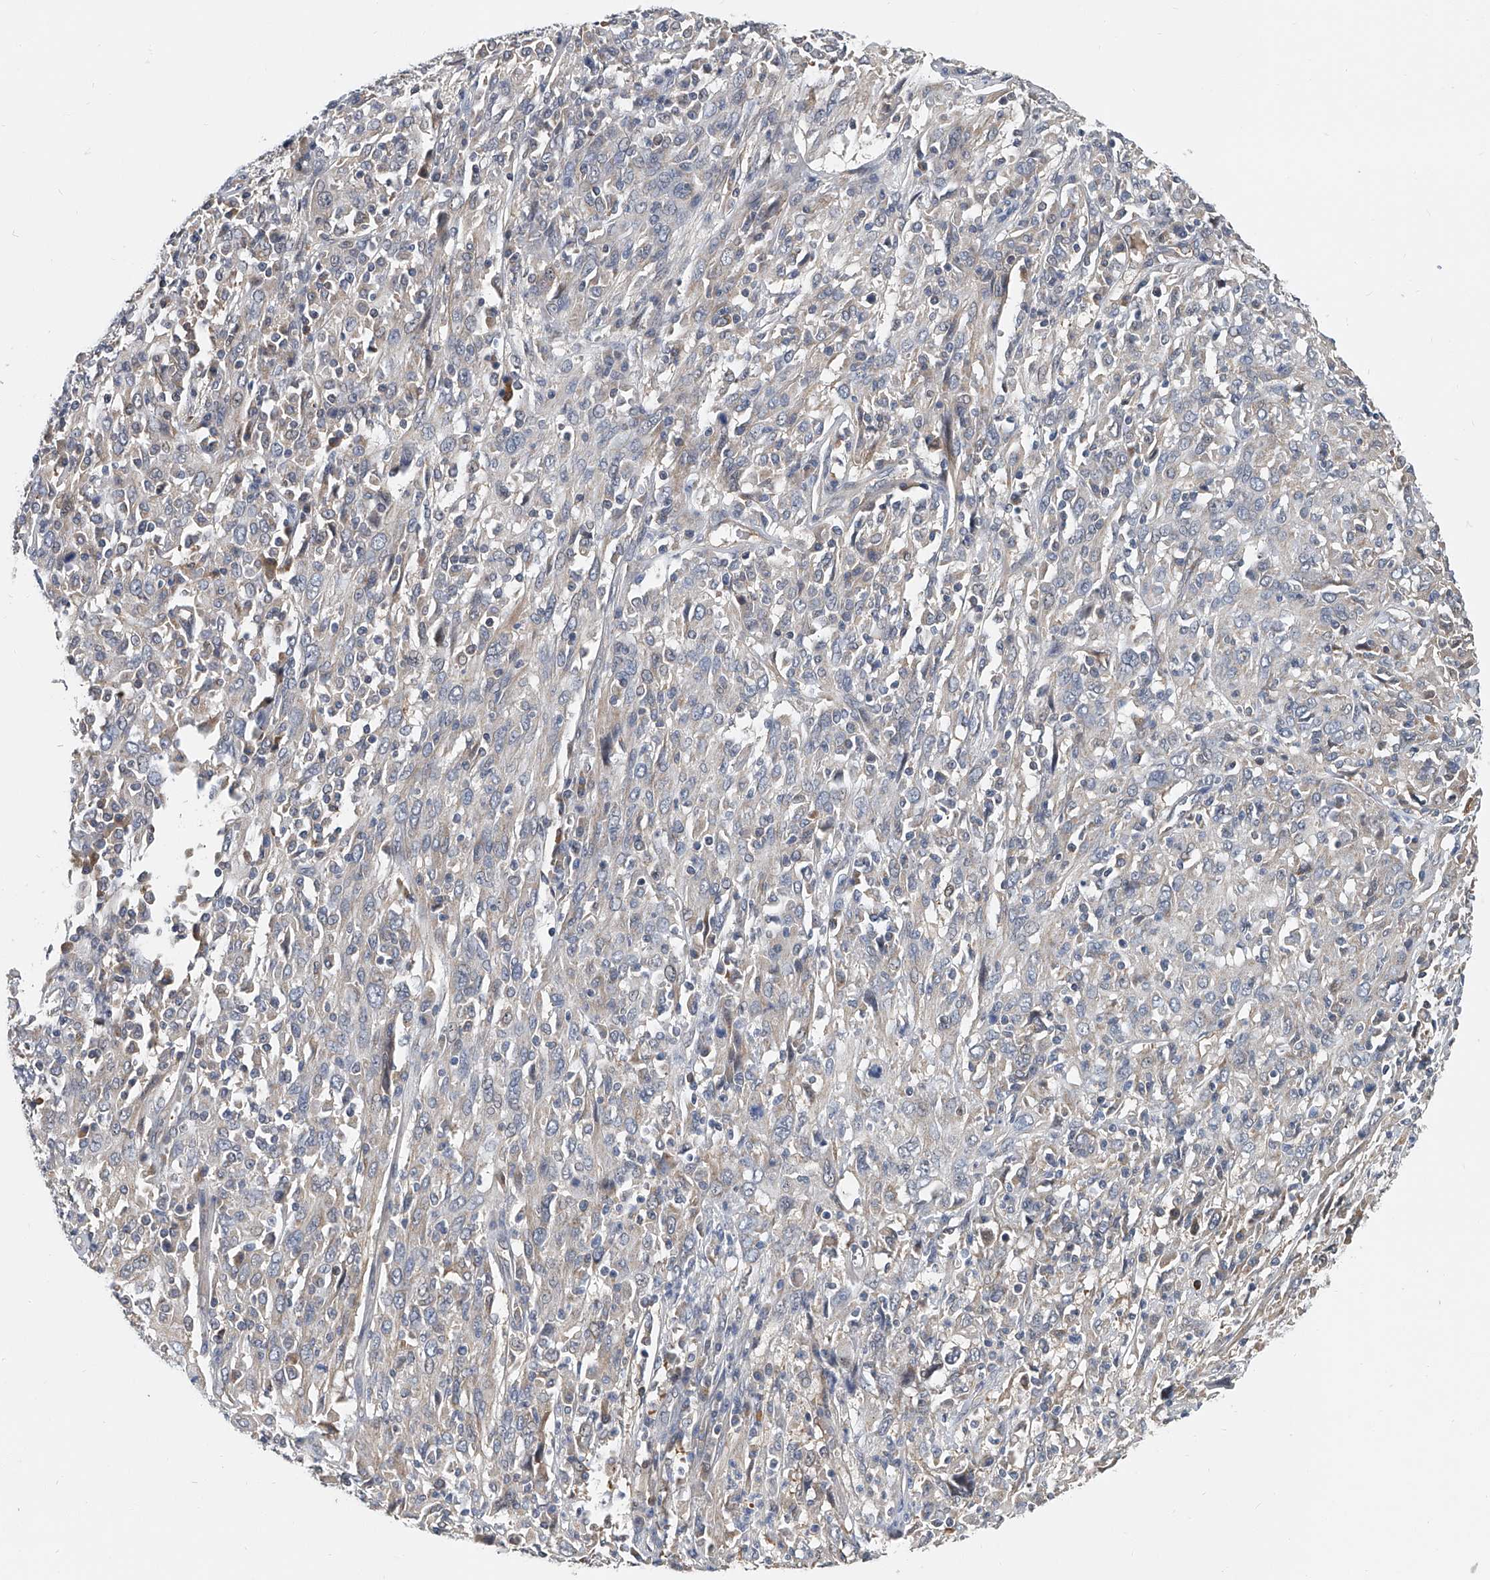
{"staining": {"intensity": "negative", "quantity": "none", "location": "none"}, "tissue": "cervical cancer", "cell_type": "Tumor cells", "image_type": "cancer", "snomed": [{"axis": "morphology", "description": "Squamous cell carcinoma, NOS"}, {"axis": "topography", "description": "Cervix"}], "caption": "IHC of cervical squamous cell carcinoma displays no positivity in tumor cells.", "gene": "CD200", "patient": {"sex": "female", "age": 46}}